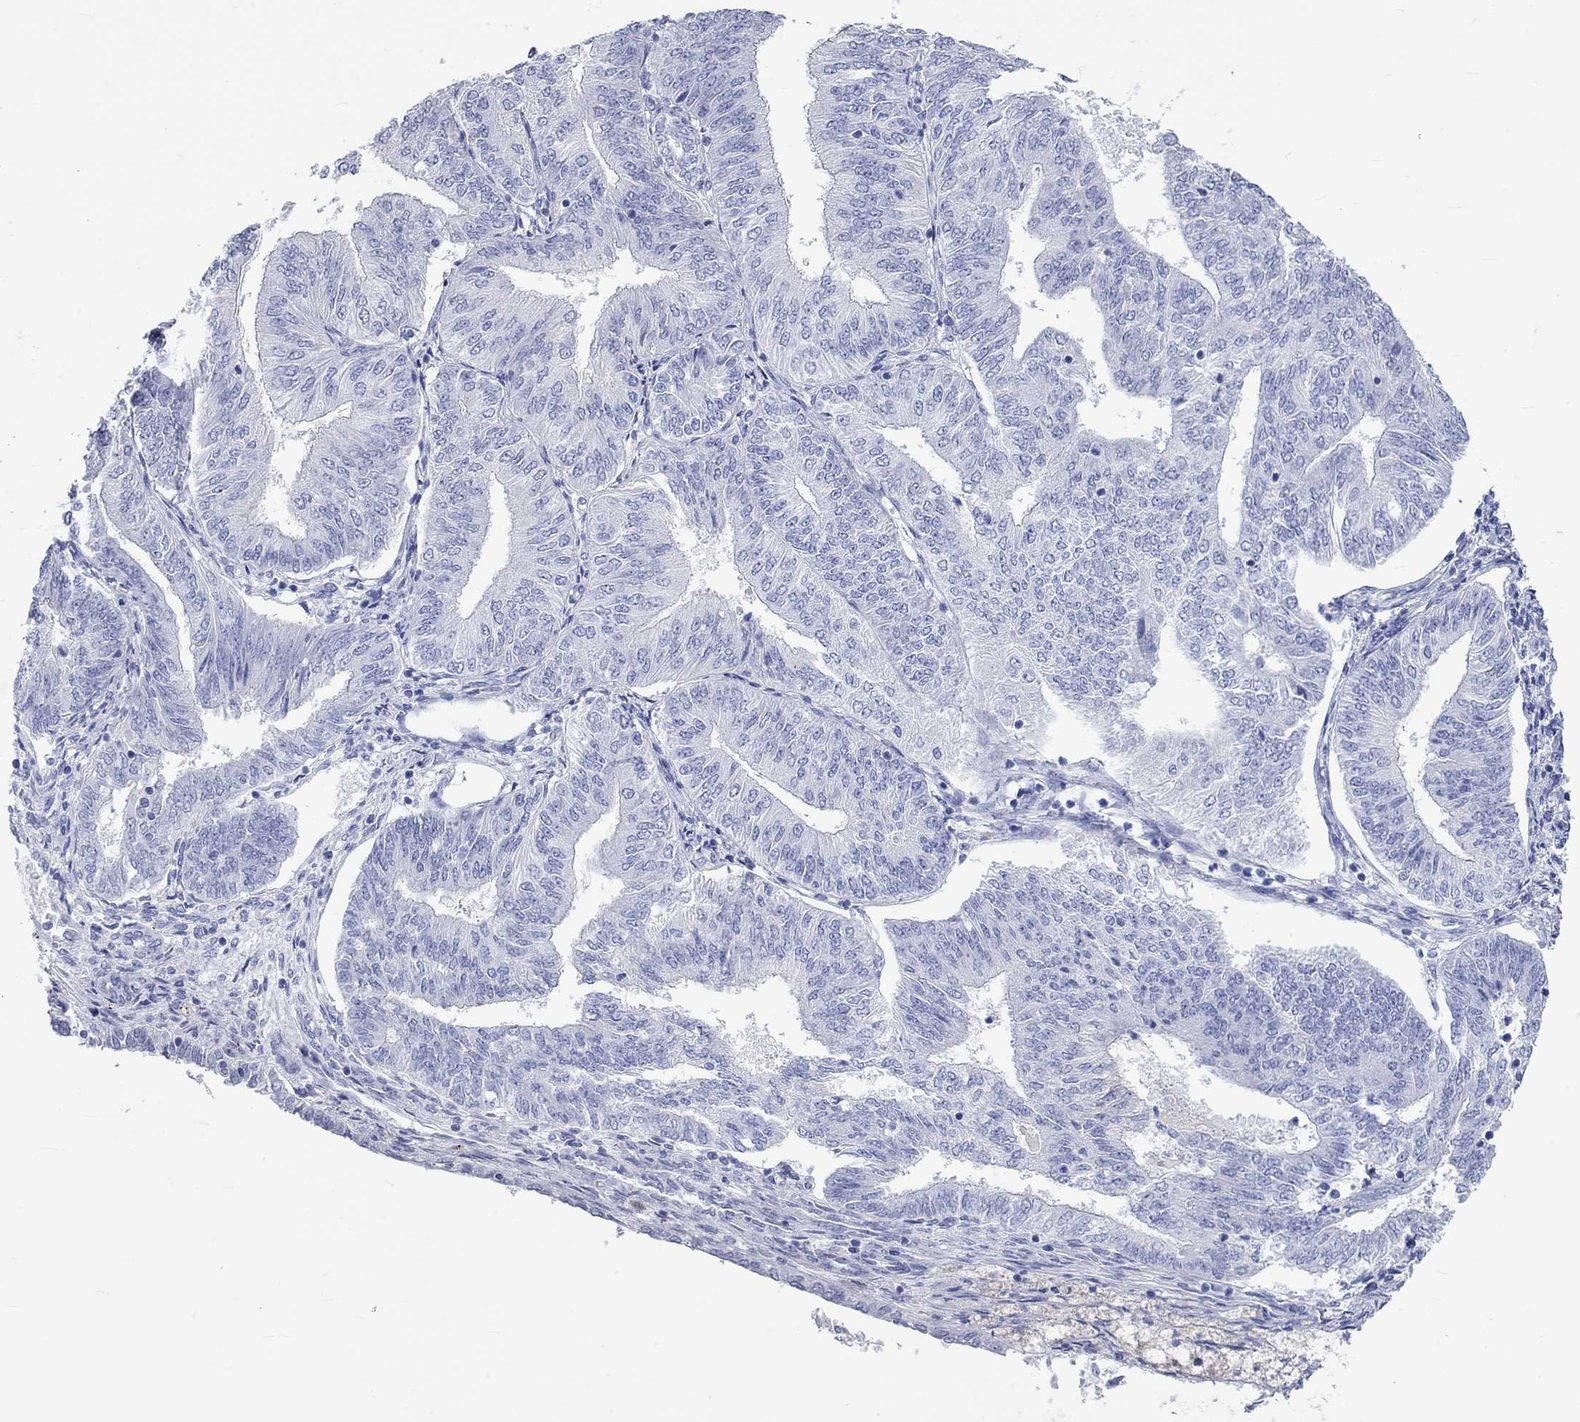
{"staining": {"intensity": "negative", "quantity": "none", "location": "none"}, "tissue": "endometrial cancer", "cell_type": "Tumor cells", "image_type": "cancer", "snomed": [{"axis": "morphology", "description": "Adenocarcinoma, NOS"}, {"axis": "topography", "description": "Endometrium"}], "caption": "Immunohistochemical staining of human endometrial cancer demonstrates no significant staining in tumor cells.", "gene": "SPATA9", "patient": {"sex": "female", "age": 58}}